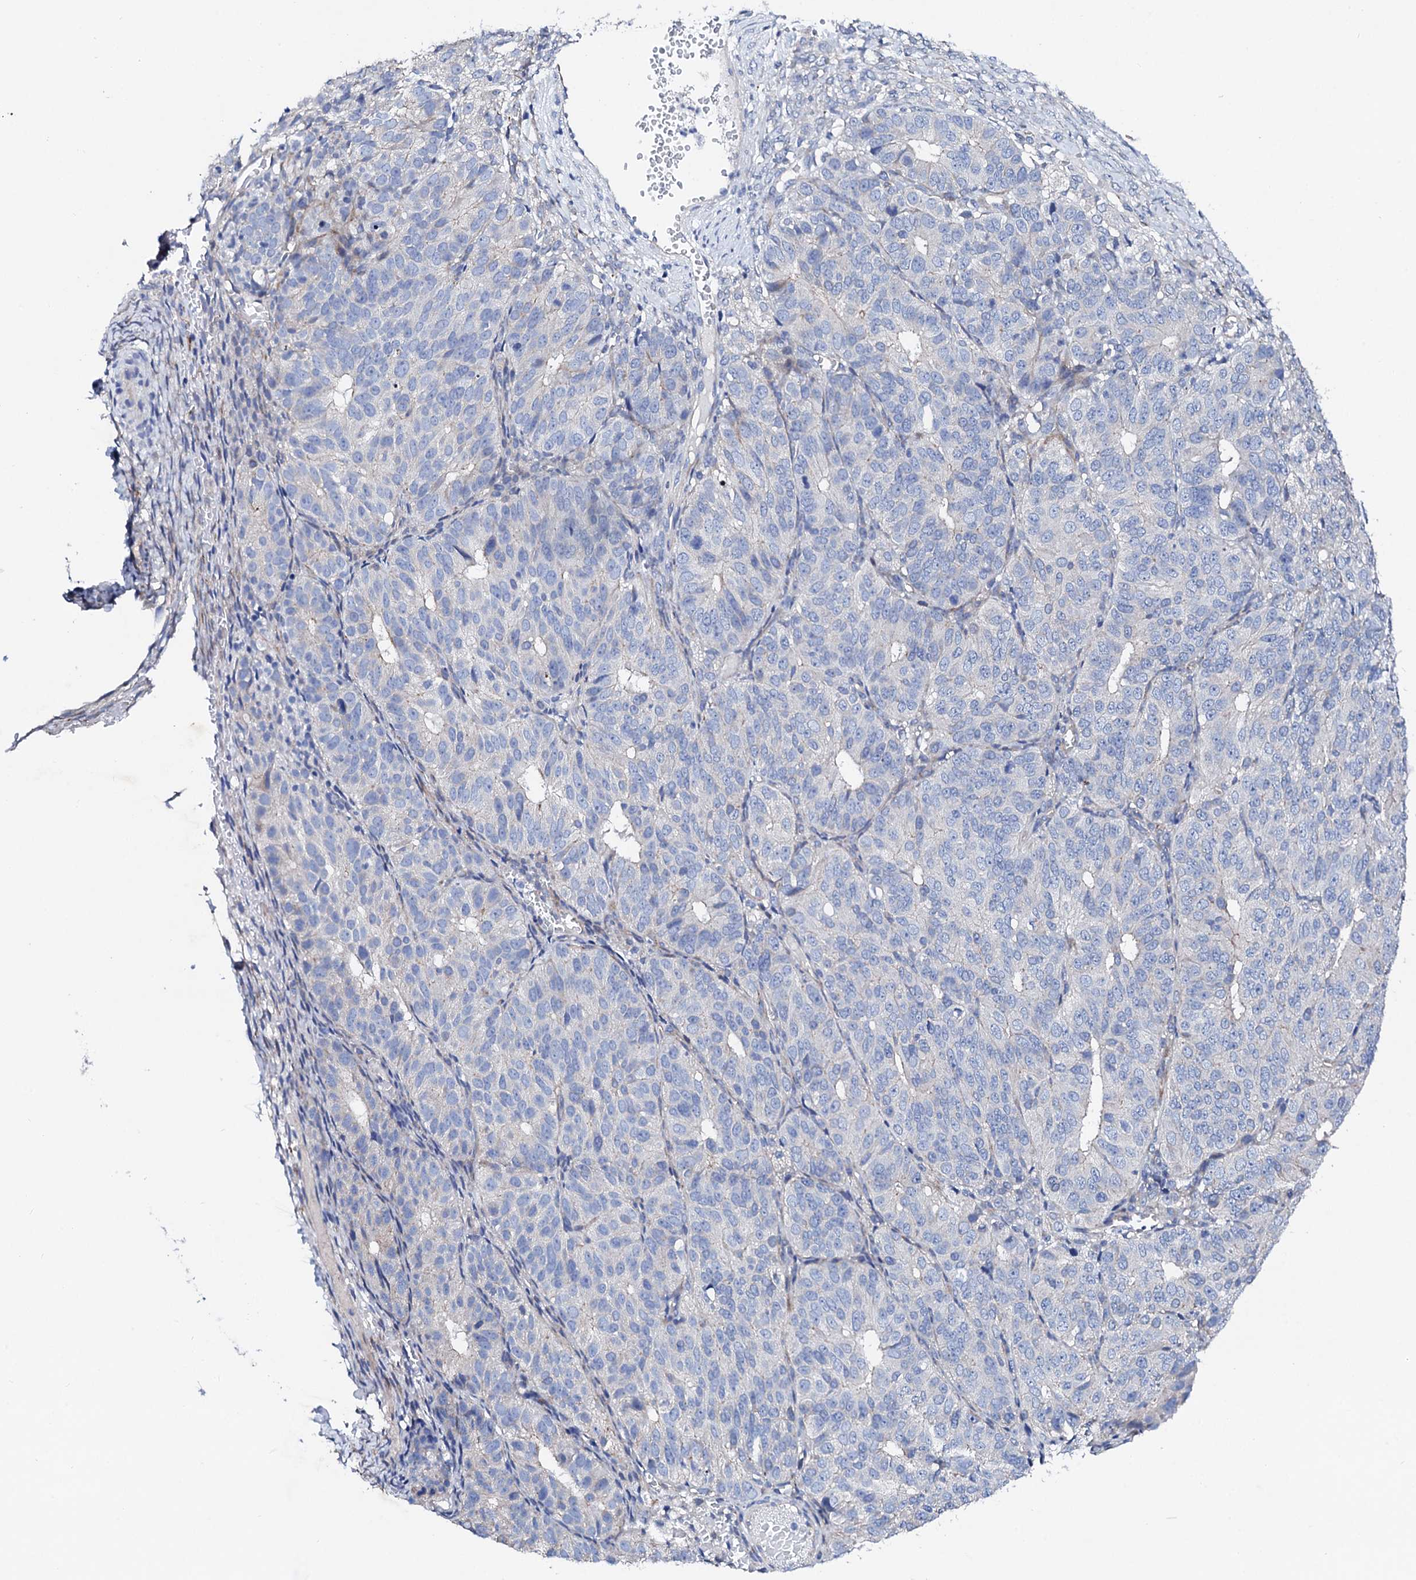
{"staining": {"intensity": "negative", "quantity": "none", "location": "none"}, "tissue": "ovarian cancer", "cell_type": "Tumor cells", "image_type": "cancer", "snomed": [{"axis": "morphology", "description": "Carcinoma, endometroid"}, {"axis": "topography", "description": "Ovary"}], "caption": "Human ovarian endometroid carcinoma stained for a protein using immunohistochemistry (IHC) displays no expression in tumor cells.", "gene": "TRDN", "patient": {"sex": "female", "age": 51}}